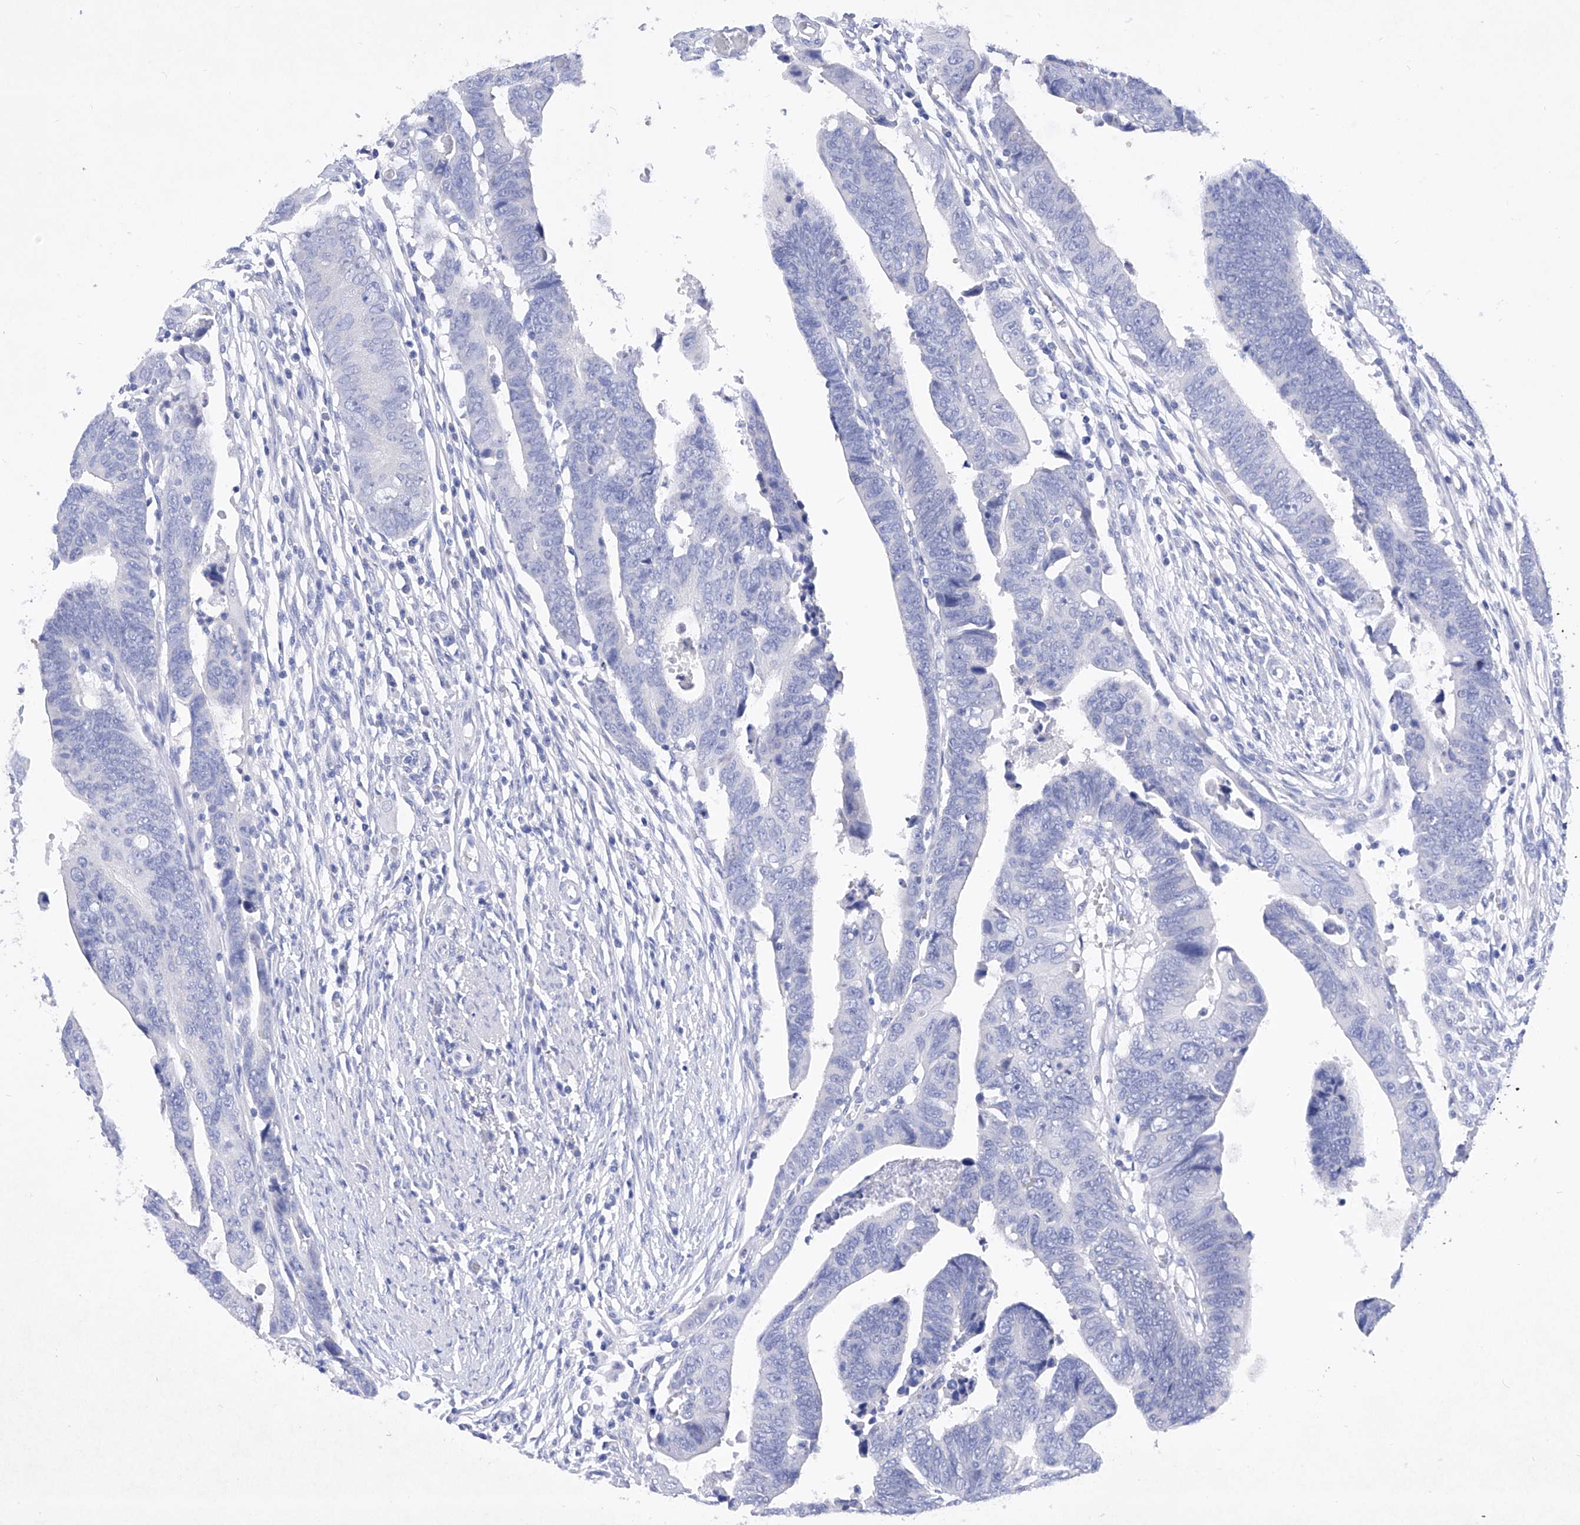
{"staining": {"intensity": "negative", "quantity": "none", "location": "none"}, "tissue": "colorectal cancer", "cell_type": "Tumor cells", "image_type": "cancer", "snomed": [{"axis": "morphology", "description": "Adenocarcinoma, NOS"}, {"axis": "topography", "description": "Rectum"}], "caption": "The micrograph displays no staining of tumor cells in colorectal adenocarcinoma.", "gene": "BARX2", "patient": {"sex": "female", "age": 65}}